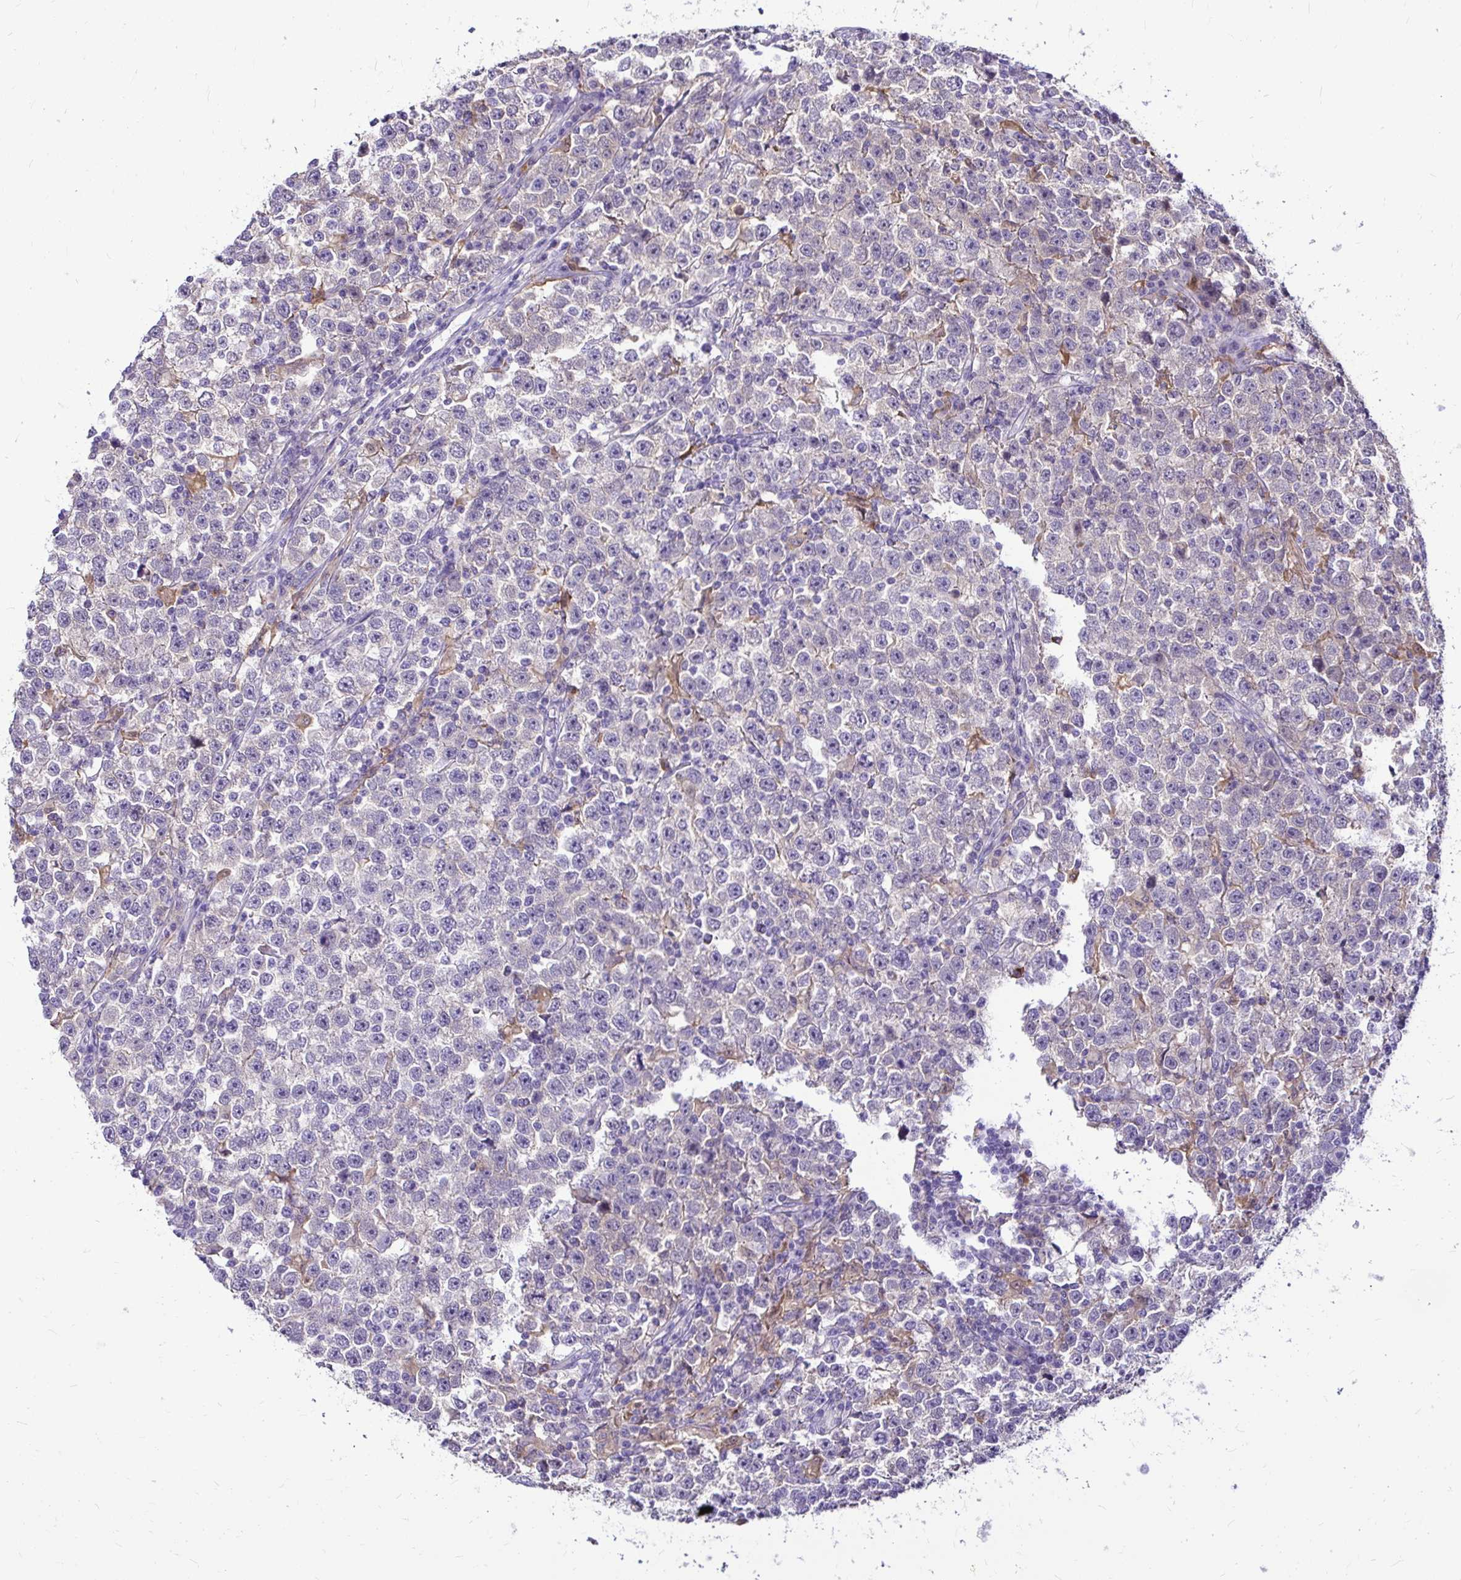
{"staining": {"intensity": "weak", "quantity": "<25%", "location": "cytoplasmic/membranous"}, "tissue": "testis cancer", "cell_type": "Tumor cells", "image_type": "cancer", "snomed": [{"axis": "morphology", "description": "Seminoma, NOS"}, {"axis": "topography", "description": "Testis"}], "caption": "Tumor cells are negative for protein expression in human seminoma (testis).", "gene": "IDH1", "patient": {"sex": "male", "age": 43}}